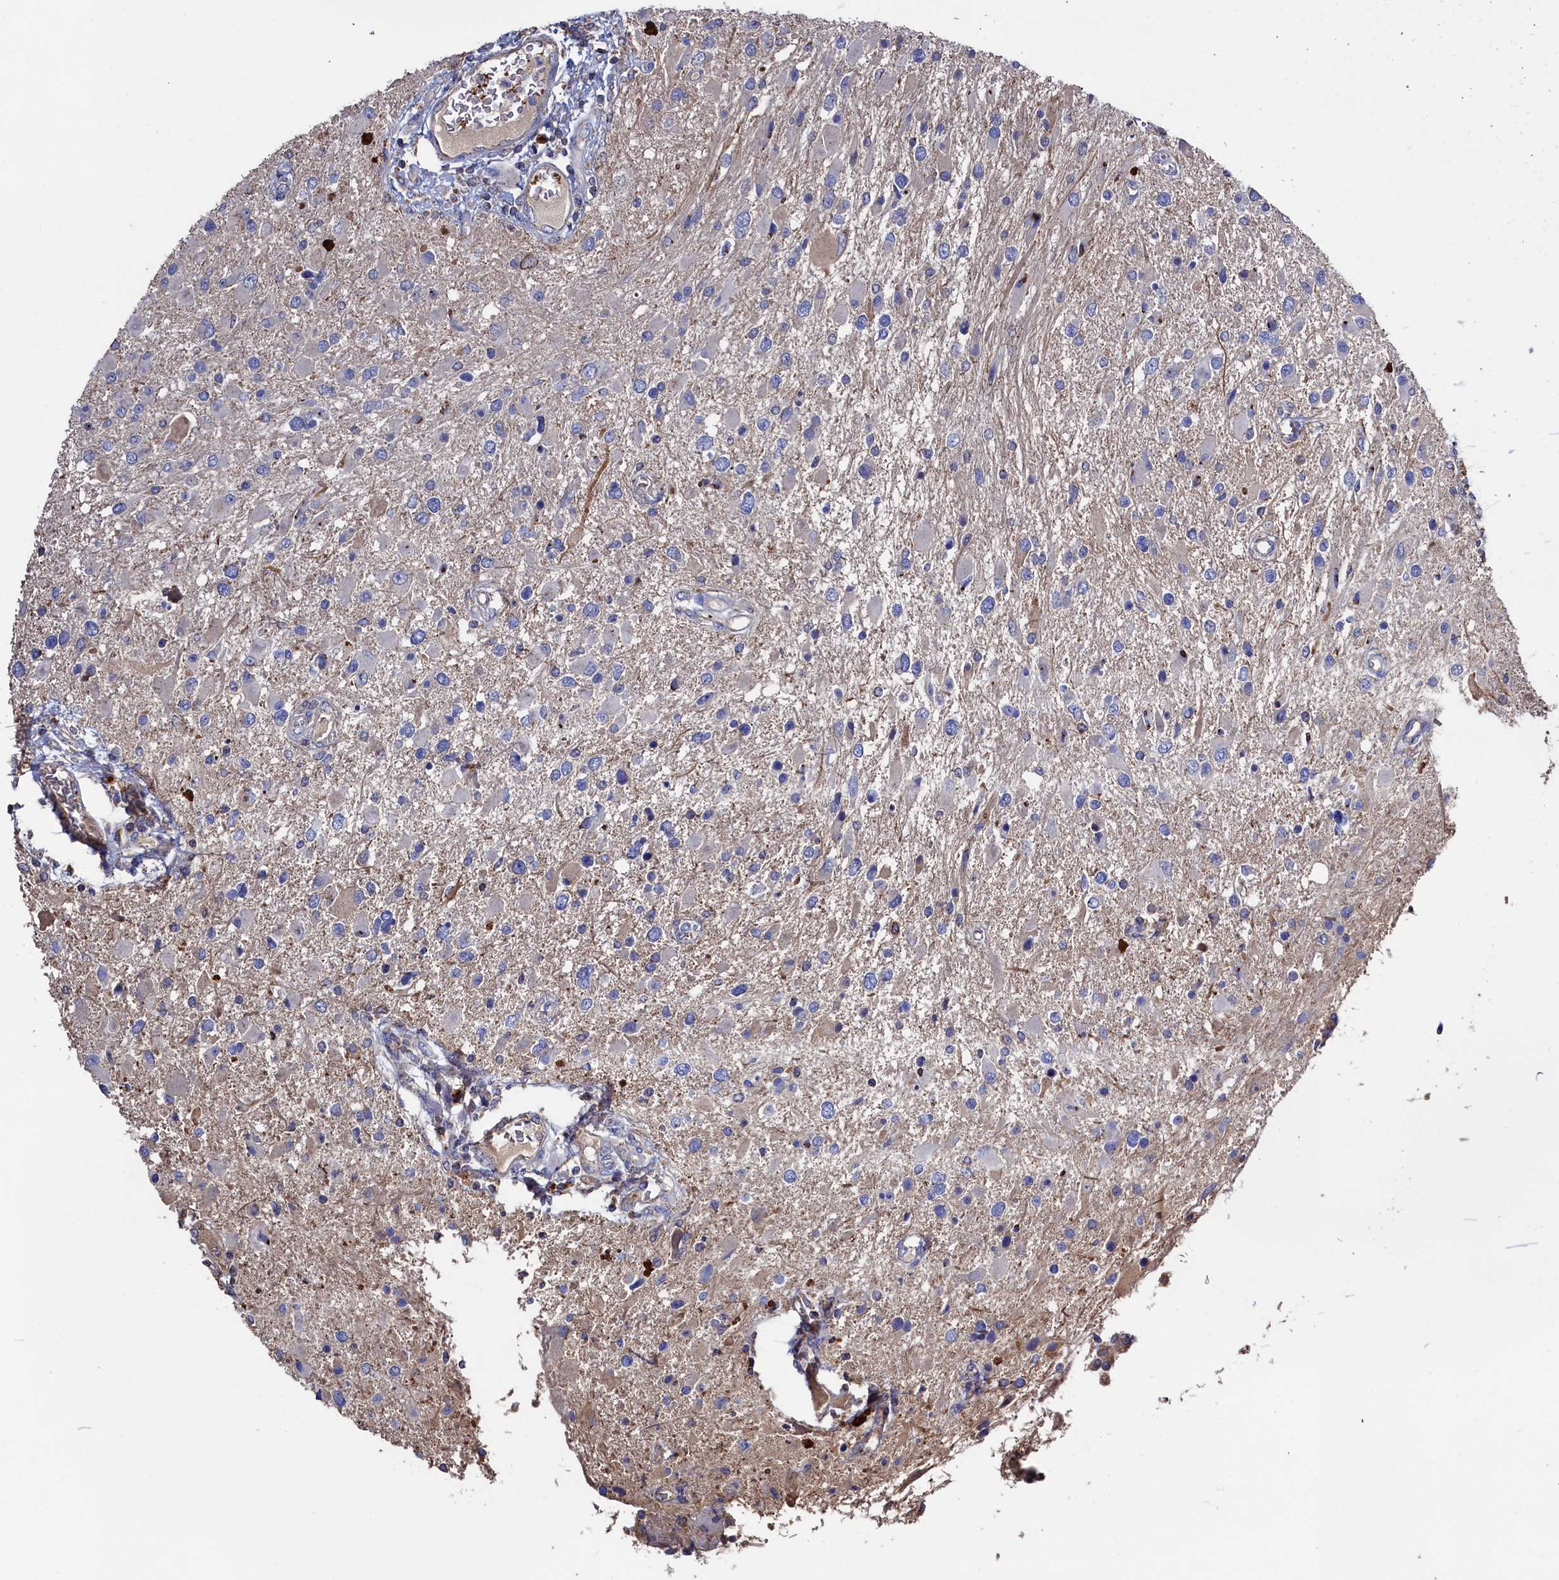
{"staining": {"intensity": "negative", "quantity": "none", "location": "none"}, "tissue": "glioma", "cell_type": "Tumor cells", "image_type": "cancer", "snomed": [{"axis": "morphology", "description": "Glioma, malignant, High grade"}, {"axis": "topography", "description": "Brain"}], "caption": "The immunohistochemistry image has no significant expression in tumor cells of malignant high-grade glioma tissue.", "gene": "TK2", "patient": {"sex": "male", "age": 53}}